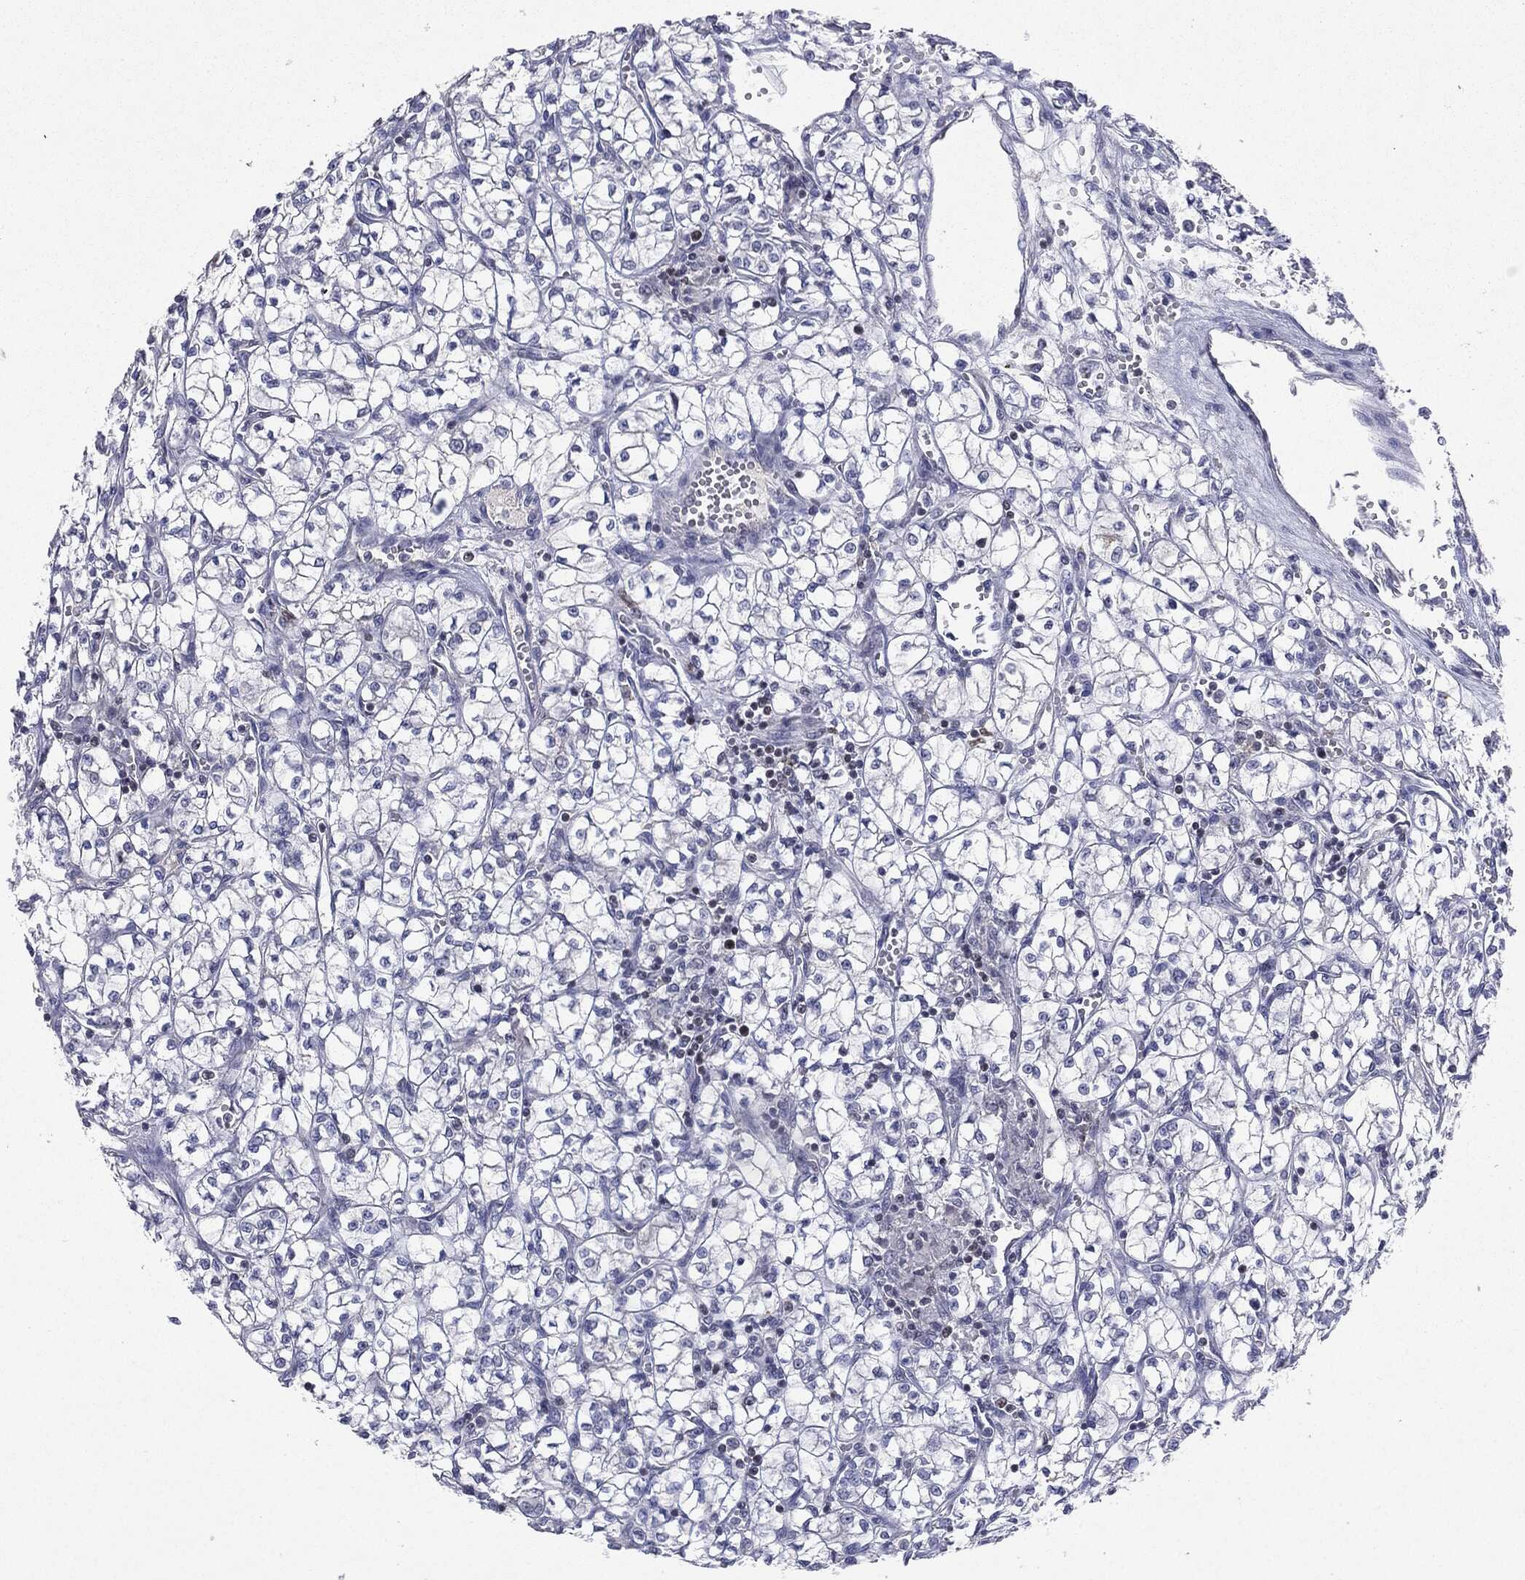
{"staining": {"intensity": "negative", "quantity": "none", "location": "none"}, "tissue": "renal cancer", "cell_type": "Tumor cells", "image_type": "cancer", "snomed": [{"axis": "morphology", "description": "Adenocarcinoma, NOS"}, {"axis": "topography", "description": "Kidney"}], "caption": "DAB (3,3'-diaminobenzidine) immunohistochemical staining of human renal cancer displays no significant positivity in tumor cells.", "gene": "KIF2C", "patient": {"sex": "female", "age": 64}}